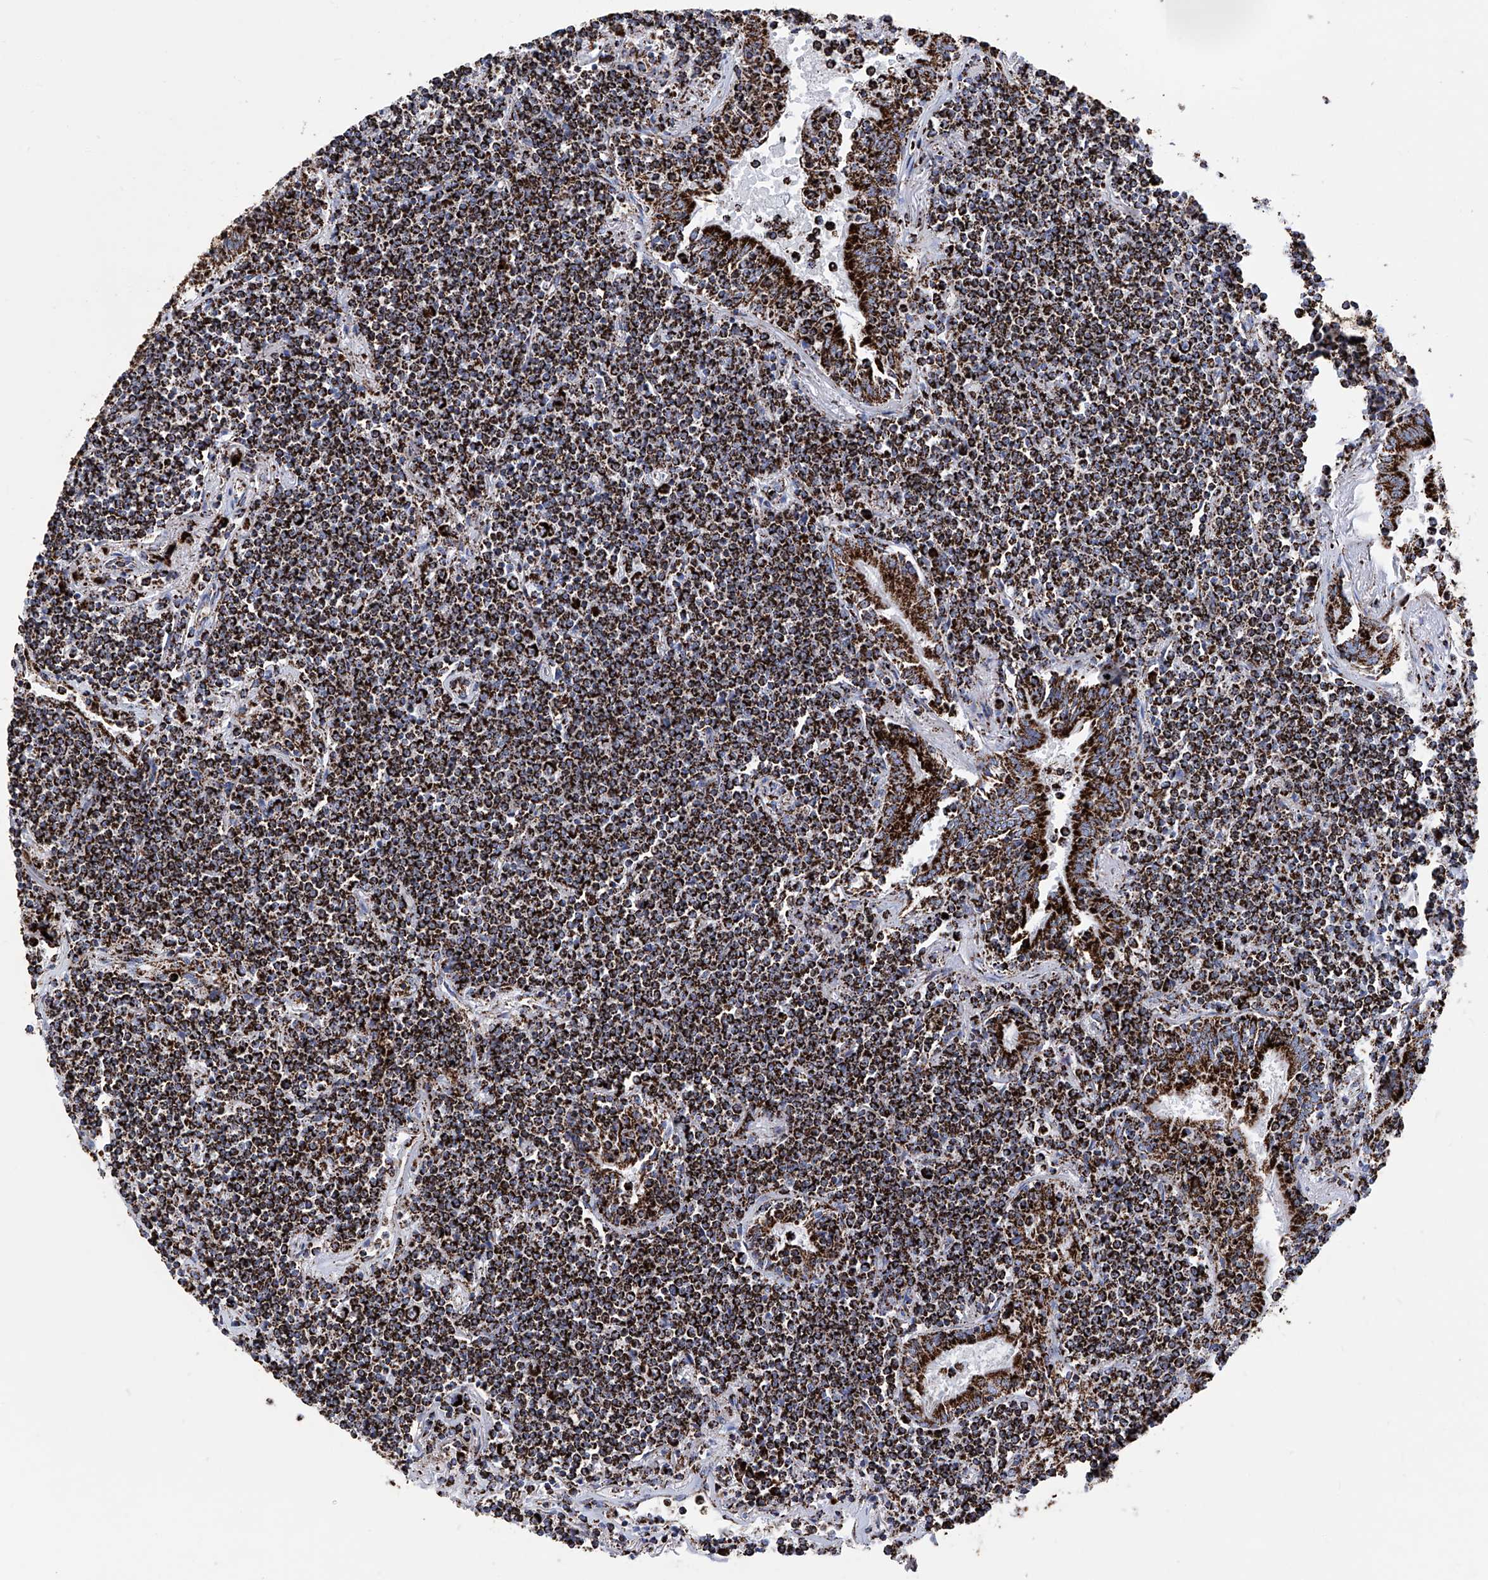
{"staining": {"intensity": "strong", "quantity": ">75%", "location": "cytoplasmic/membranous"}, "tissue": "lymphoma", "cell_type": "Tumor cells", "image_type": "cancer", "snomed": [{"axis": "morphology", "description": "Malignant lymphoma, non-Hodgkin's type, Low grade"}, {"axis": "topography", "description": "Lung"}], "caption": "There is high levels of strong cytoplasmic/membranous expression in tumor cells of low-grade malignant lymphoma, non-Hodgkin's type, as demonstrated by immunohistochemical staining (brown color).", "gene": "ATP5PF", "patient": {"sex": "female", "age": 71}}